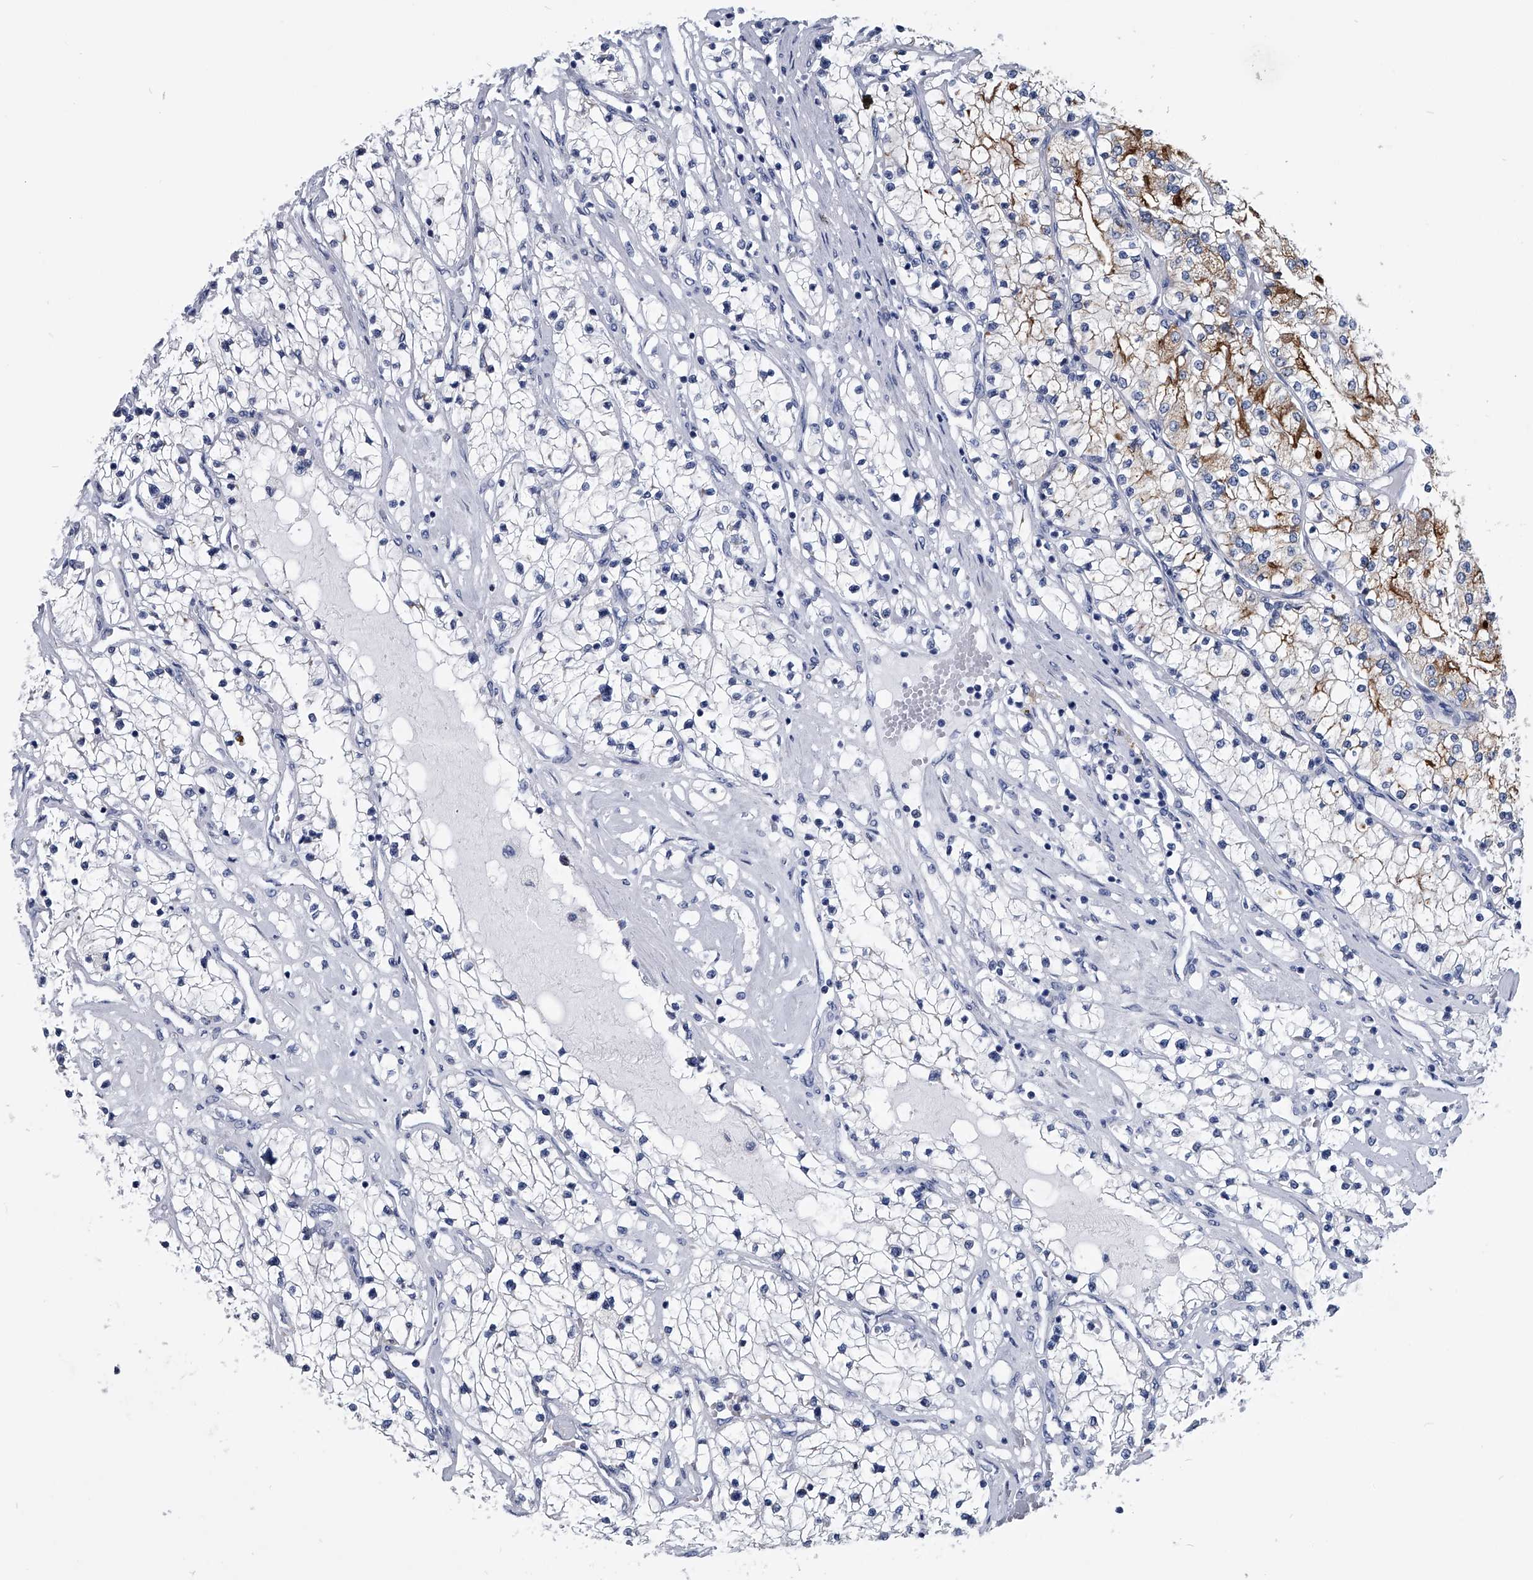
{"staining": {"intensity": "moderate", "quantity": "<25%", "location": "cytoplasmic/membranous"}, "tissue": "renal cancer", "cell_type": "Tumor cells", "image_type": "cancer", "snomed": [{"axis": "morphology", "description": "Adenocarcinoma, NOS"}, {"axis": "topography", "description": "Kidney"}], "caption": "Immunohistochemistry (IHC) image of neoplastic tissue: human renal adenocarcinoma stained using immunohistochemistry exhibits low levels of moderate protein expression localized specifically in the cytoplasmic/membranous of tumor cells, appearing as a cytoplasmic/membranous brown color.", "gene": "PDXK", "patient": {"sex": "male", "age": 68}}